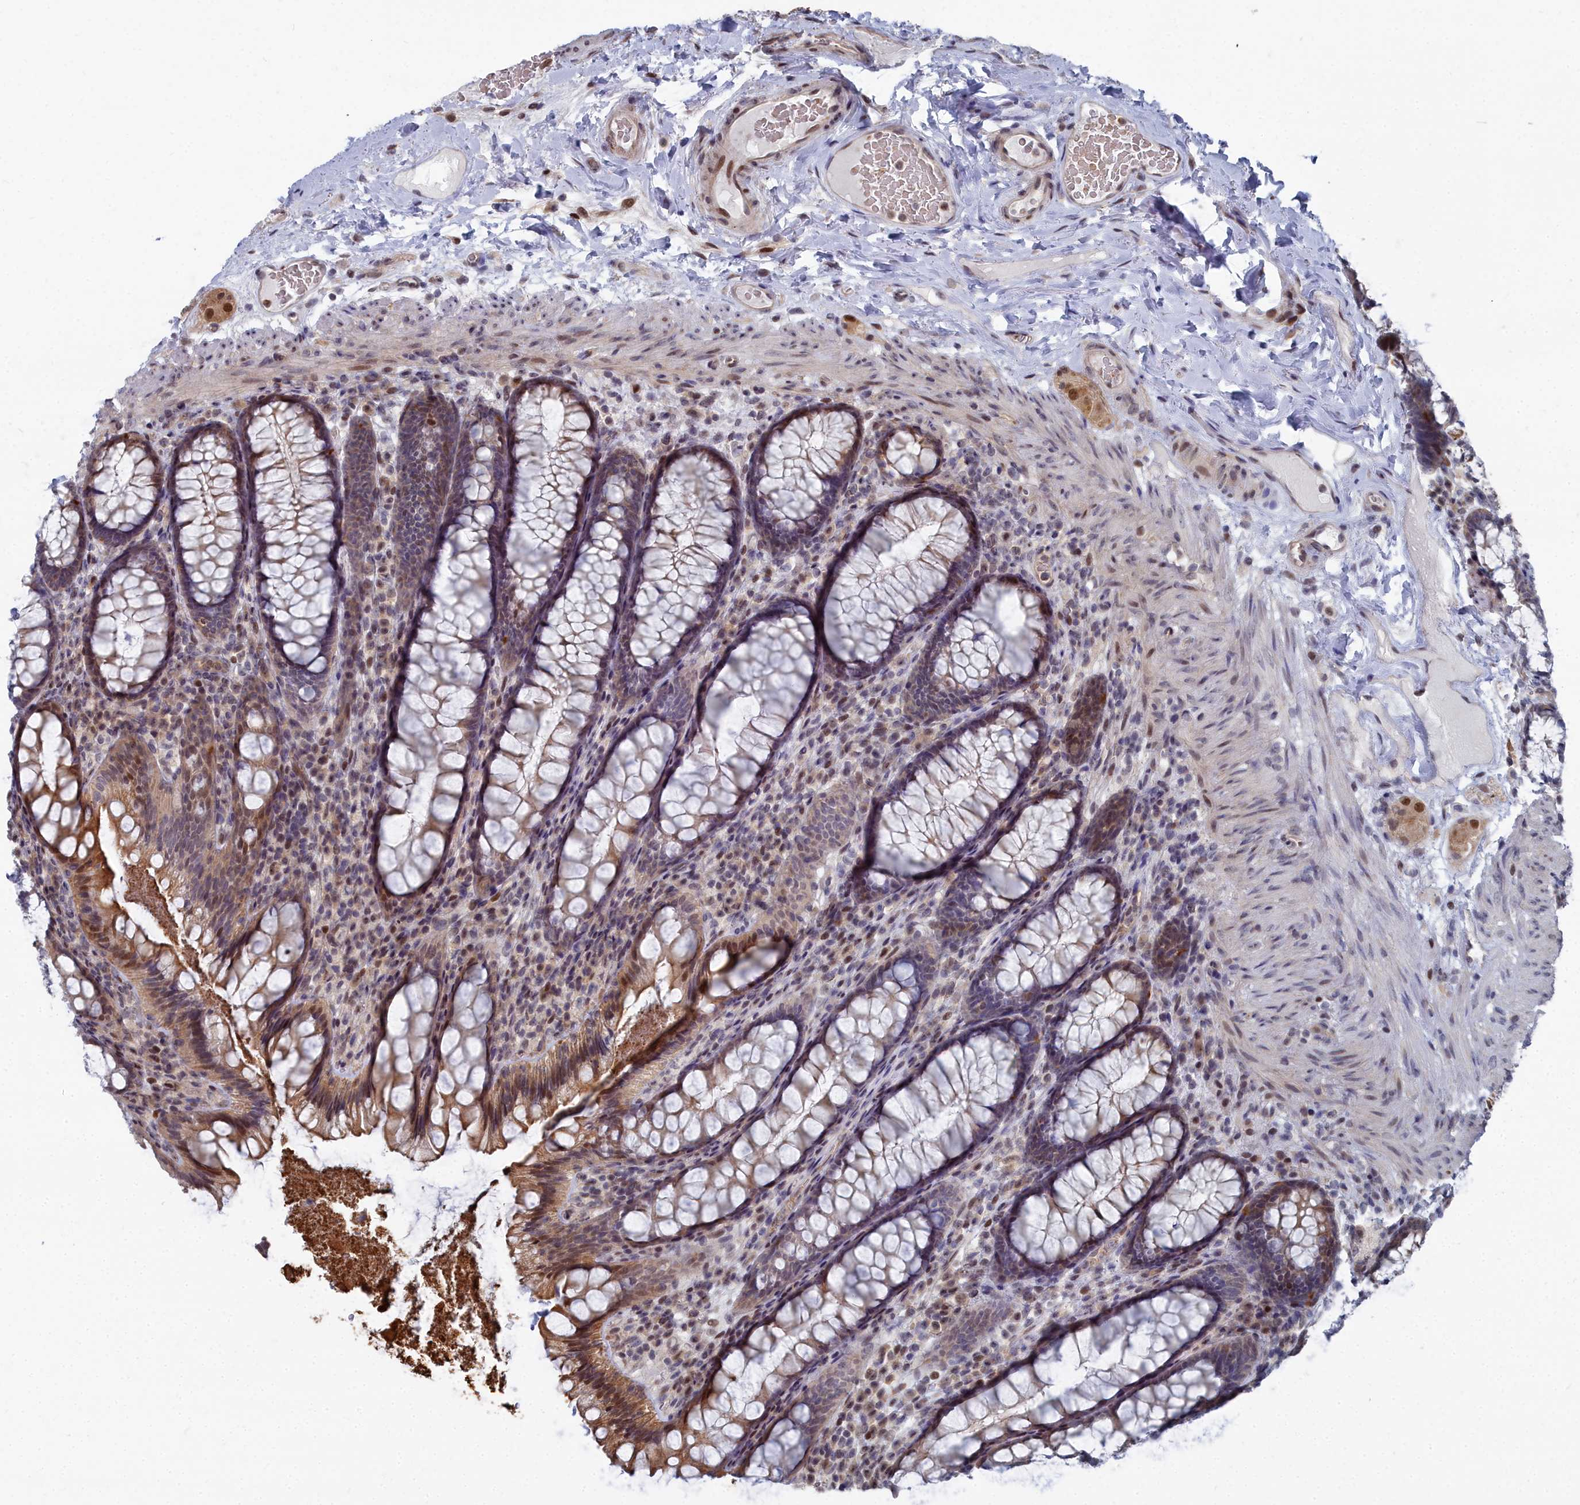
{"staining": {"intensity": "moderate", "quantity": "25%-75%", "location": "cytoplasmic/membranous,nuclear"}, "tissue": "rectum", "cell_type": "Glandular cells", "image_type": "normal", "snomed": [{"axis": "morphology", "description": "Normal tissue, NOS"}, {"axis": "topography", "description": "Rectum"}], "caption": "Immunohistochemistry (IHC) of benign human rectum demonstrates medium levels of moderate cytoplasmic/membranous,nuclear staining in about 25%-75% of glandular cells.", "gene": "RPS27A", "patient": {"sex": "male", "age": 83}}